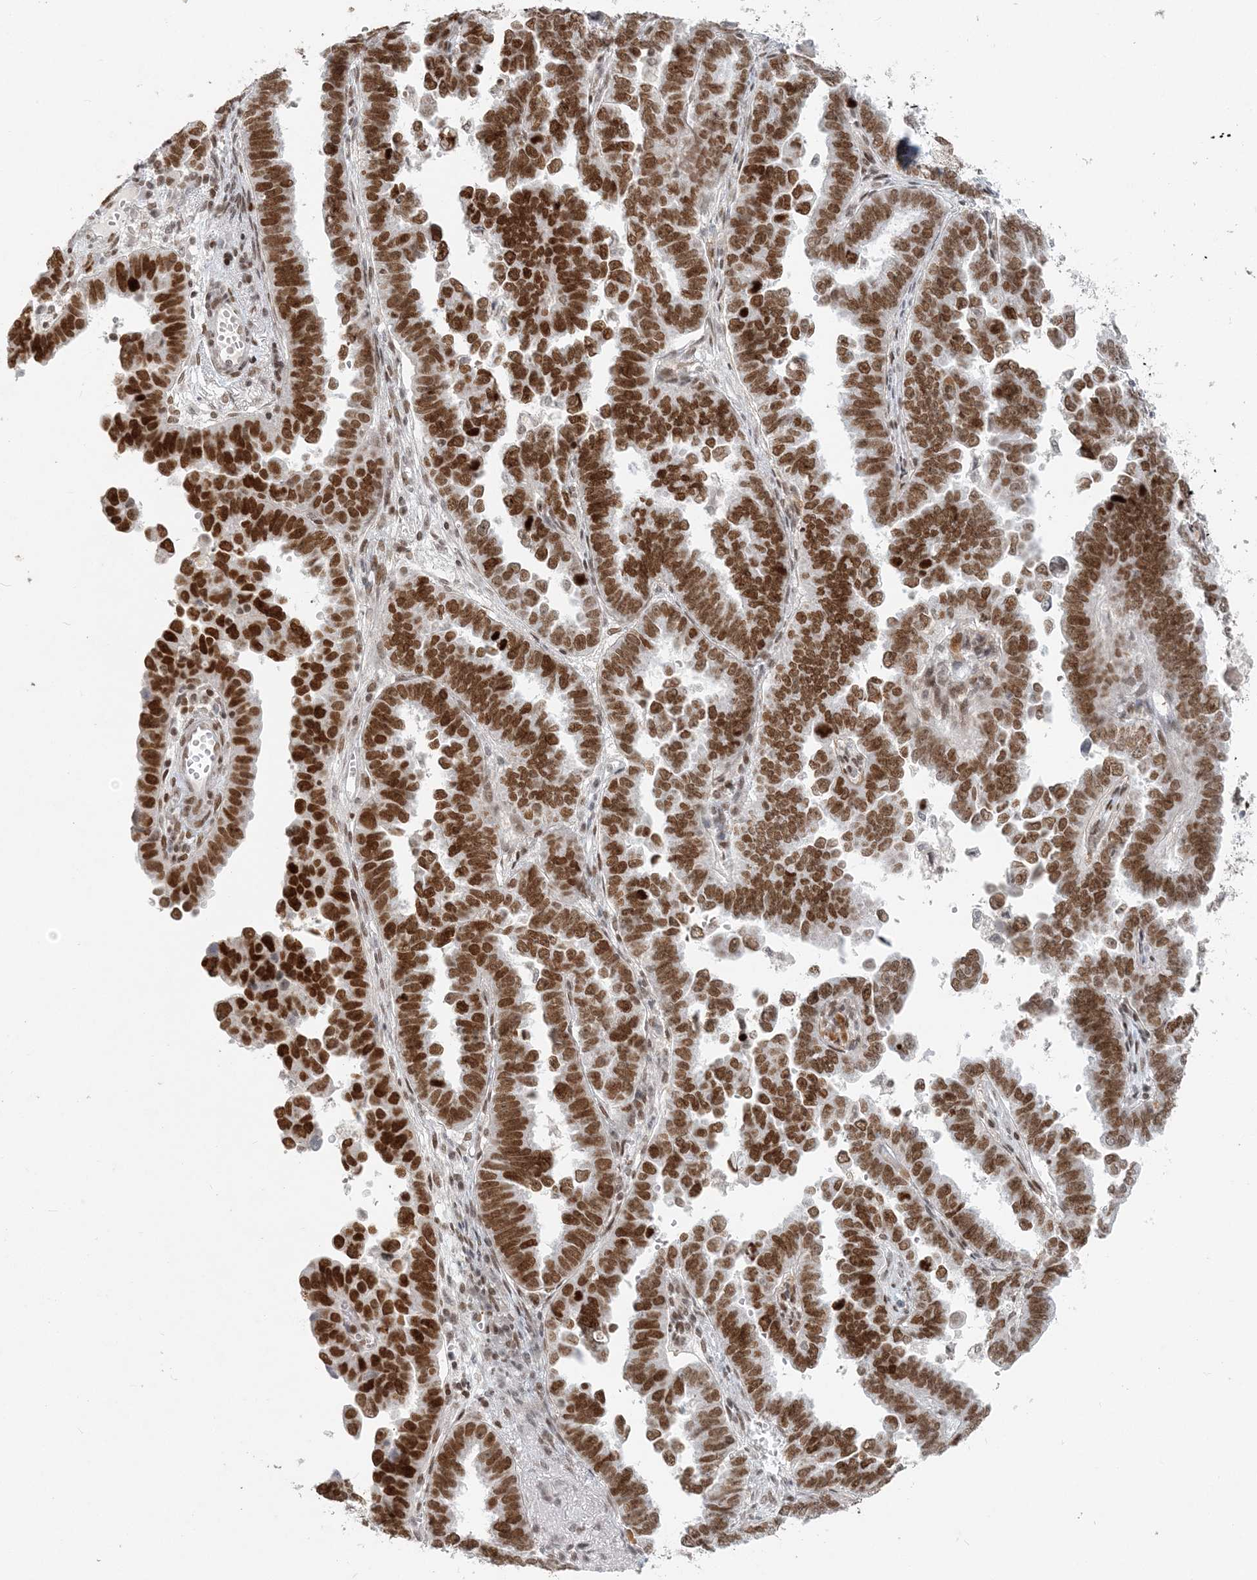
{"staining": {"intensity": "strong", "quantity": ">75%", "location": "nuclear"}, "tissue": "endometrial cancer", "cell_type": "Tumor cells", "image_type": "cancer", "snomed": [{"axis": "morphology", "description": "Adenocarcinoma, NOS"}, {"axis": "topography", "description": "Endometrium"}], "caption": "A high amount of strong nuclear staining is appreciated in approximately >75% of tumor cells in endometrial cancer (adenocarcinoma) tissue.", "gene": "BAZ1B", "patient": {"sex": "female", "age": 75}}